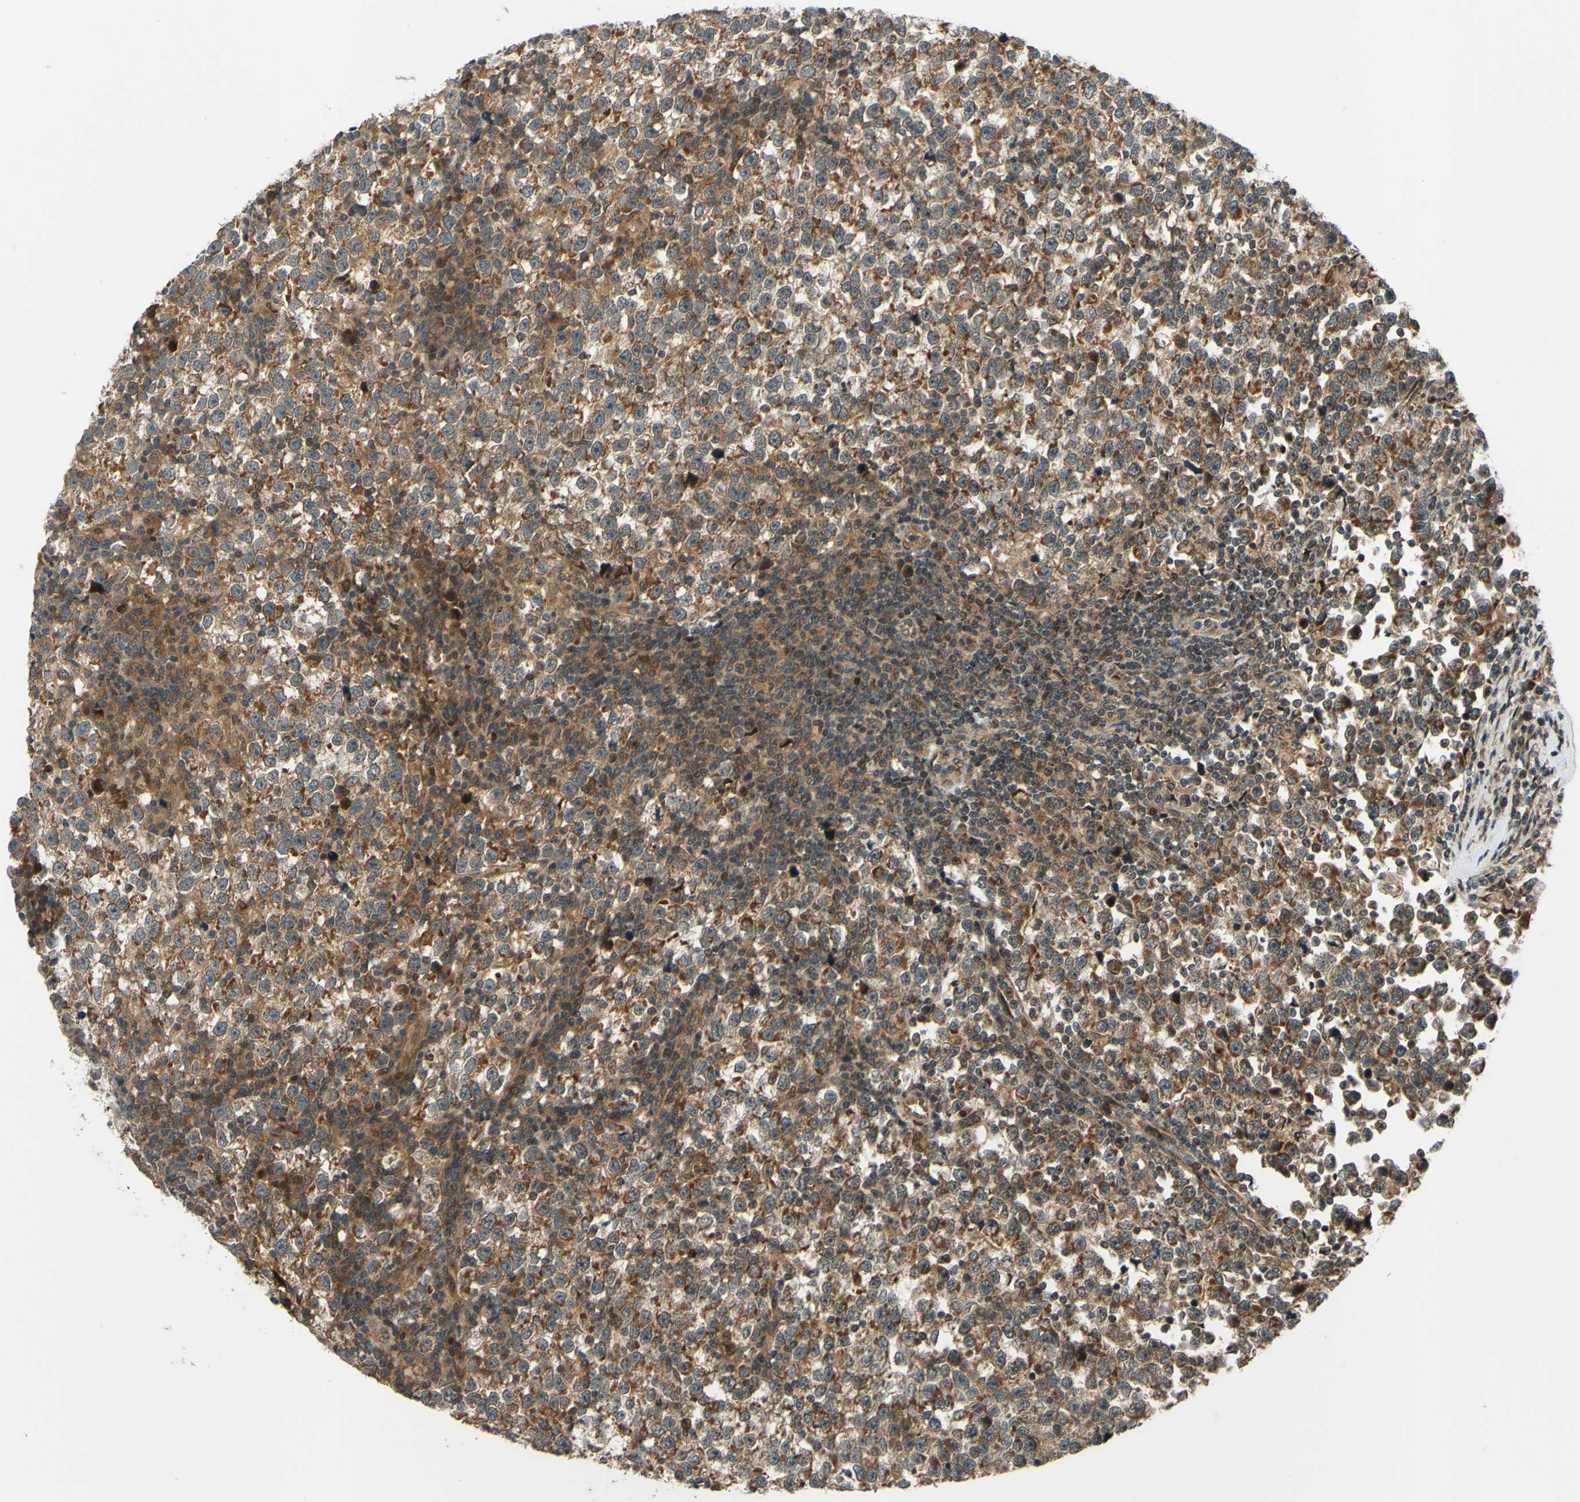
{"staining": {"intensity": "moderate", "quantity": ">75%", "location": "cytoplasmic/membranous"}, "tissue": "testis cancer", "cell_type": "Tumor cells", "image_type": "cancer", "snomed": [{"axis": "morphology", "description": "Seminoma, NOS"}, {"axis": "topography", "description": "Testis"}], "caption": "Protein analysis of testis cancer (seminoma) tissue displays moderate cytoplasmic/membranous expression in approximately >75% of tumor cells.", "gene": "ABCC8", "patient": {"sex": "male", "age": 43}}